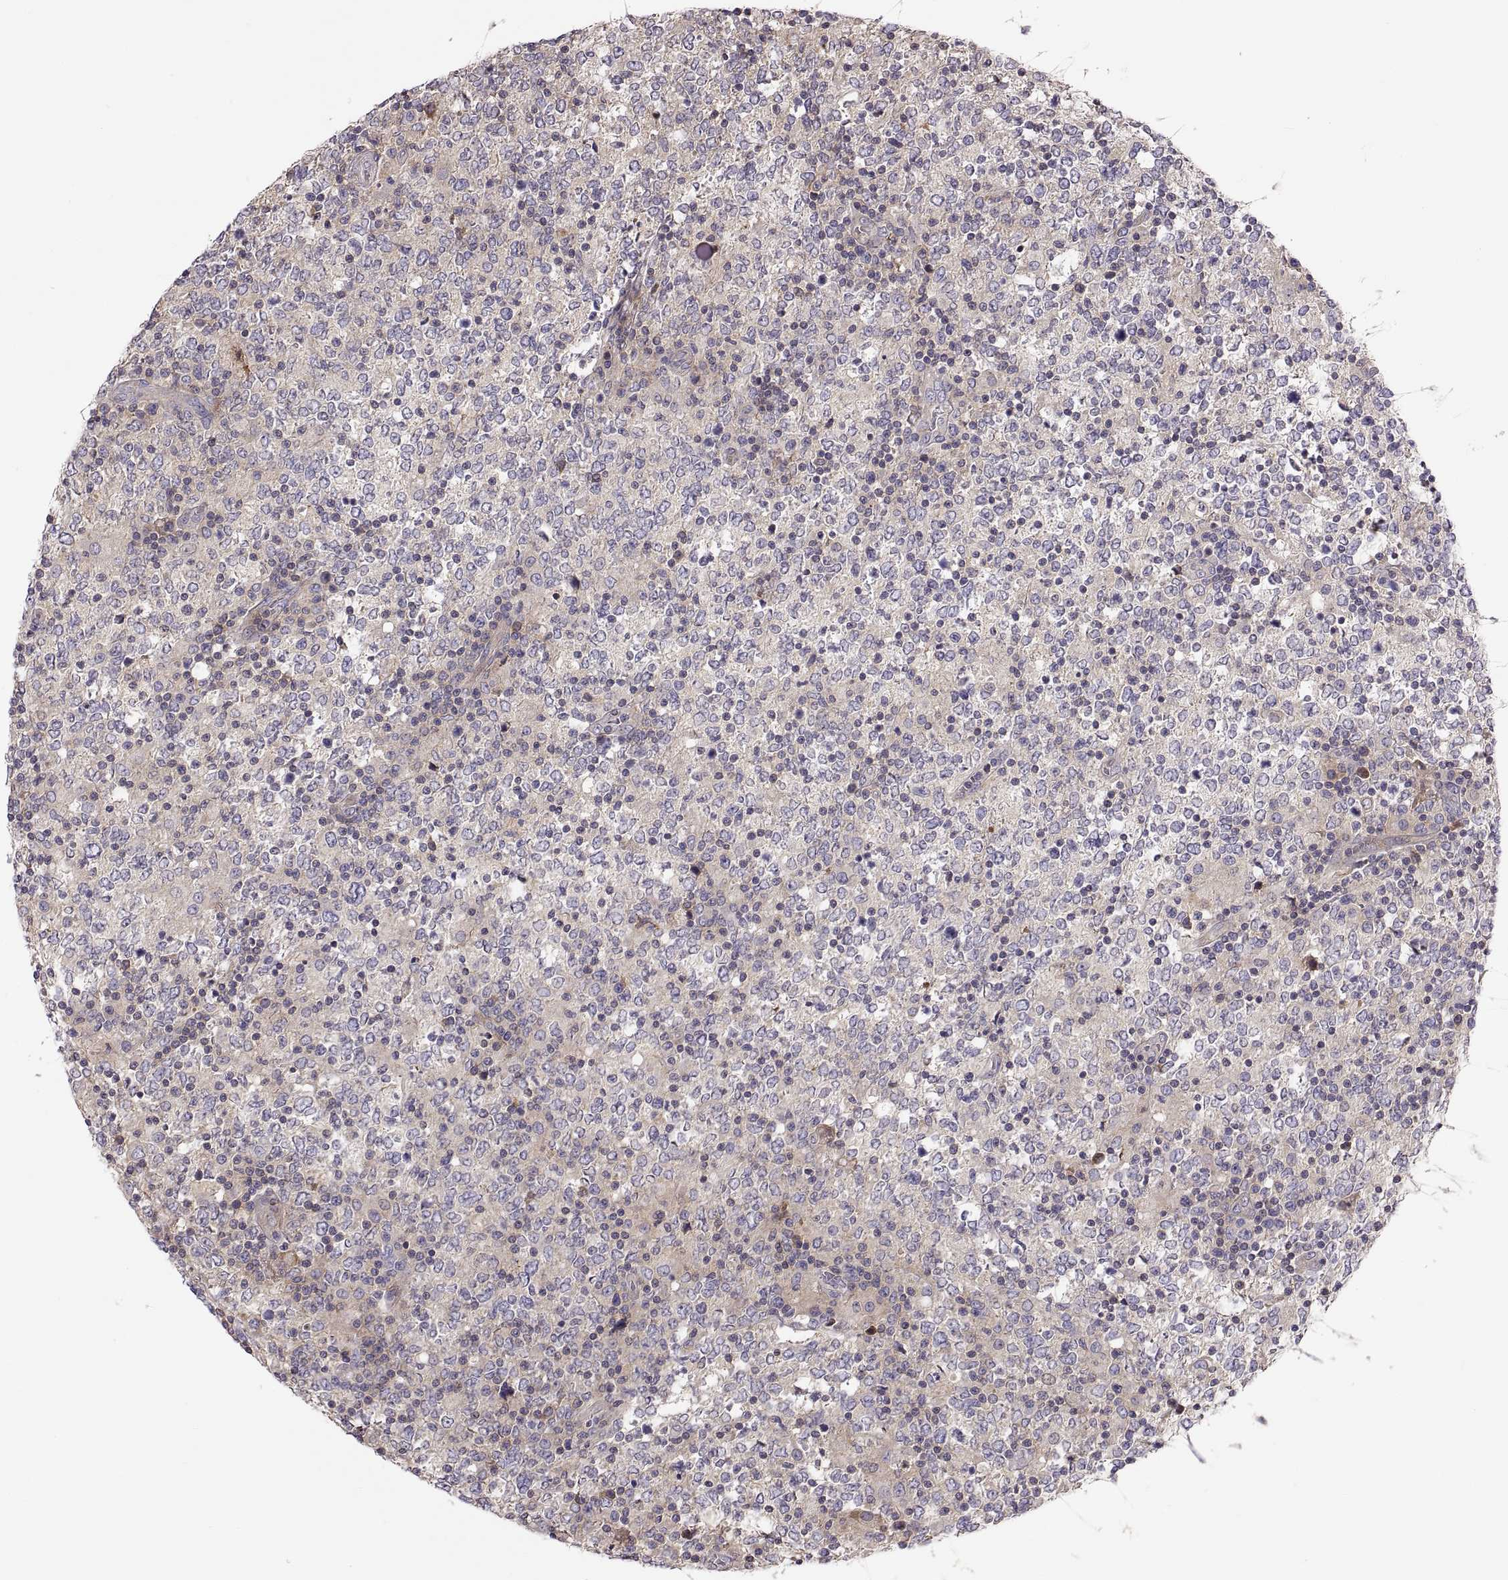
{"staining": {"intensity": "negative", "quantity": "none", "location": "none"}, "tissue": "lymphoma", "cell_type": "Tumor cells", "image_type": "cancer", "snomed": [{"axis": "morphology", "description": "Malignant lymphoma, non-Hodgkin's type, High grade"}, {"axis": "topography", "description": "Lymph node"}], "caption": "IHC of human lymphoma exhibits no expression in tumor cells.", "gene": "SPATA32", "patient": {"sex": "female", "age": 84}}